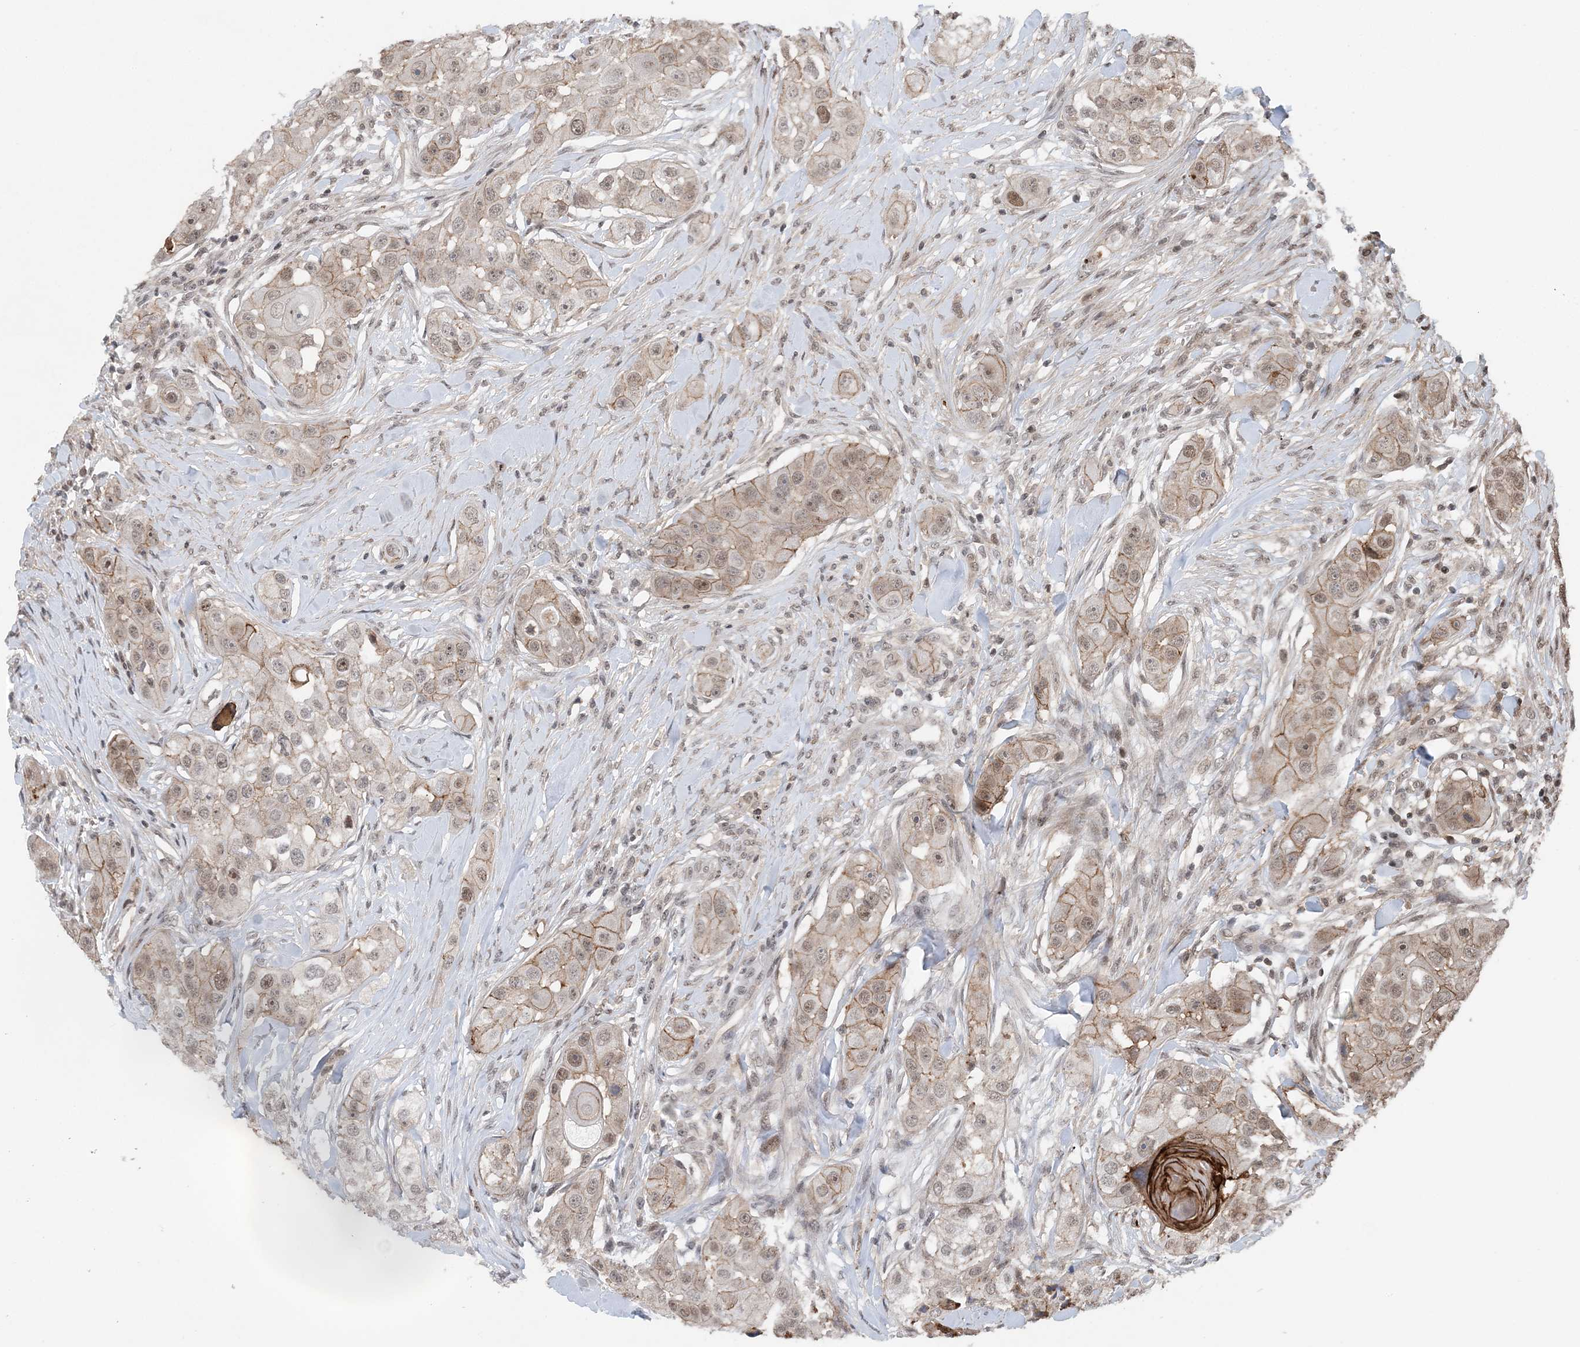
{"staining": {"intensity": "moderate", "quantity": ">75%", "location": "cytoplasmic/membranous,nuclear"}, "tissue": "head and neck cancer", "cell_type": "Tumor cells", "image_type": "cancer", "snomed": [{"axis": "morphology", "description": "Normal tissue, NOS"}, {"axis": "morphology", "description": "Squamous cell carcinoma, NOS"}, {"axis": "topography", "description": "Skeletal muscle"}, {"axis": "topography", "description": "Head-Neck"}], "caption": "An immunohistochemistry (IHC) histopathology image of neoplastic tissue is shown. Protein staining in brown shows moderate cytoplasmic/membranous and nuclear positivity in head and neck cancer within tumor cells.", "gene": "CCDC152", "patient": {"sex": "male", "age": 51}}